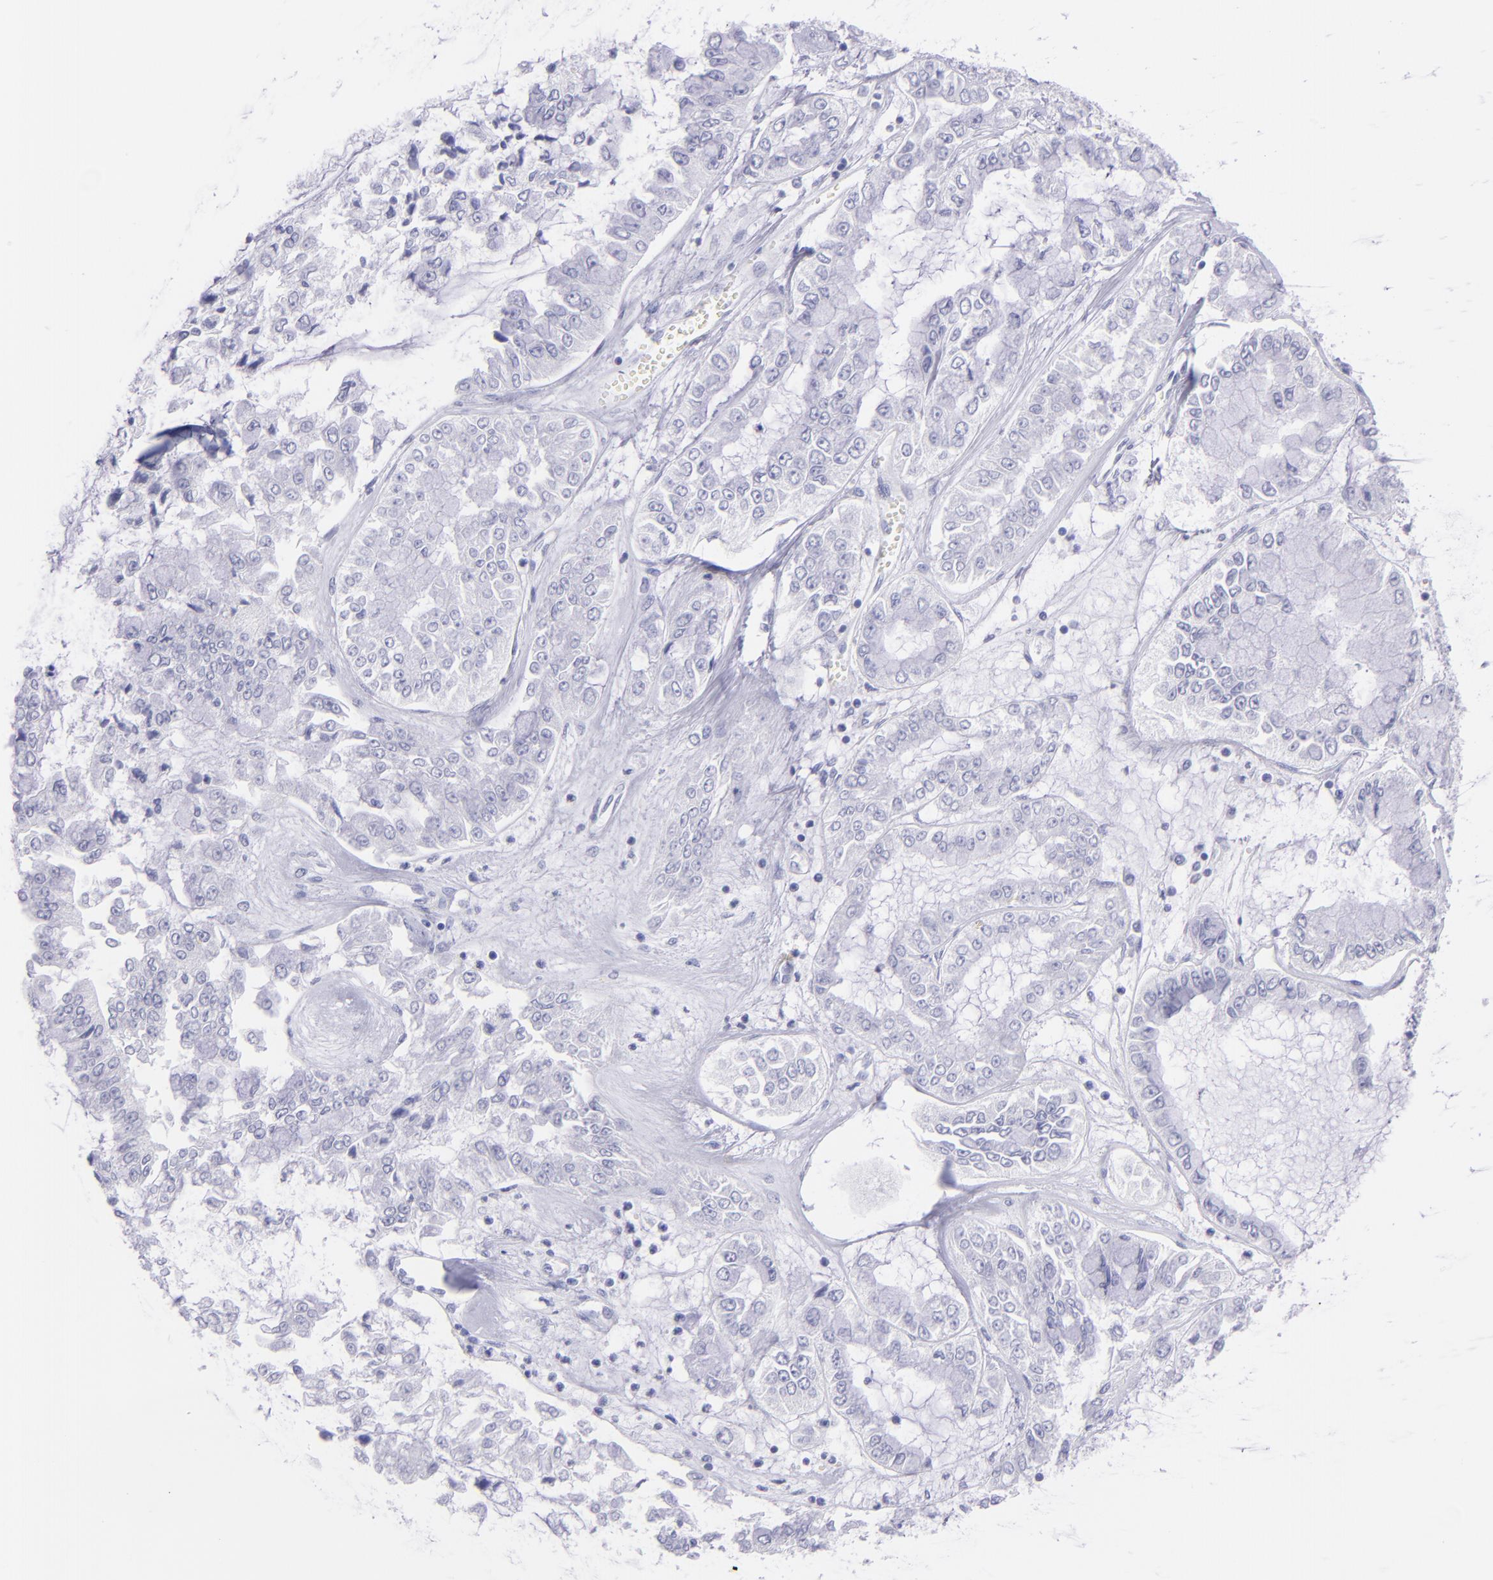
{"staining": {"intensity": "negative", "quantity": "none", "location": "none"}, "tissue": "liver cancer", "cell_type": "Tumor cells", "image_type": "cancer", "snomed": [{"axis": "morphology", "description": "Cholangiocarcinoma"}, {"axis": "topography", "description": "Liver"}], "caption": "Immunohistochemical staining of human liver cancer demonstrates no significant staining in tumor cells.", "gene": "PIP", "patient": {"sex": "female", "age": 79}}